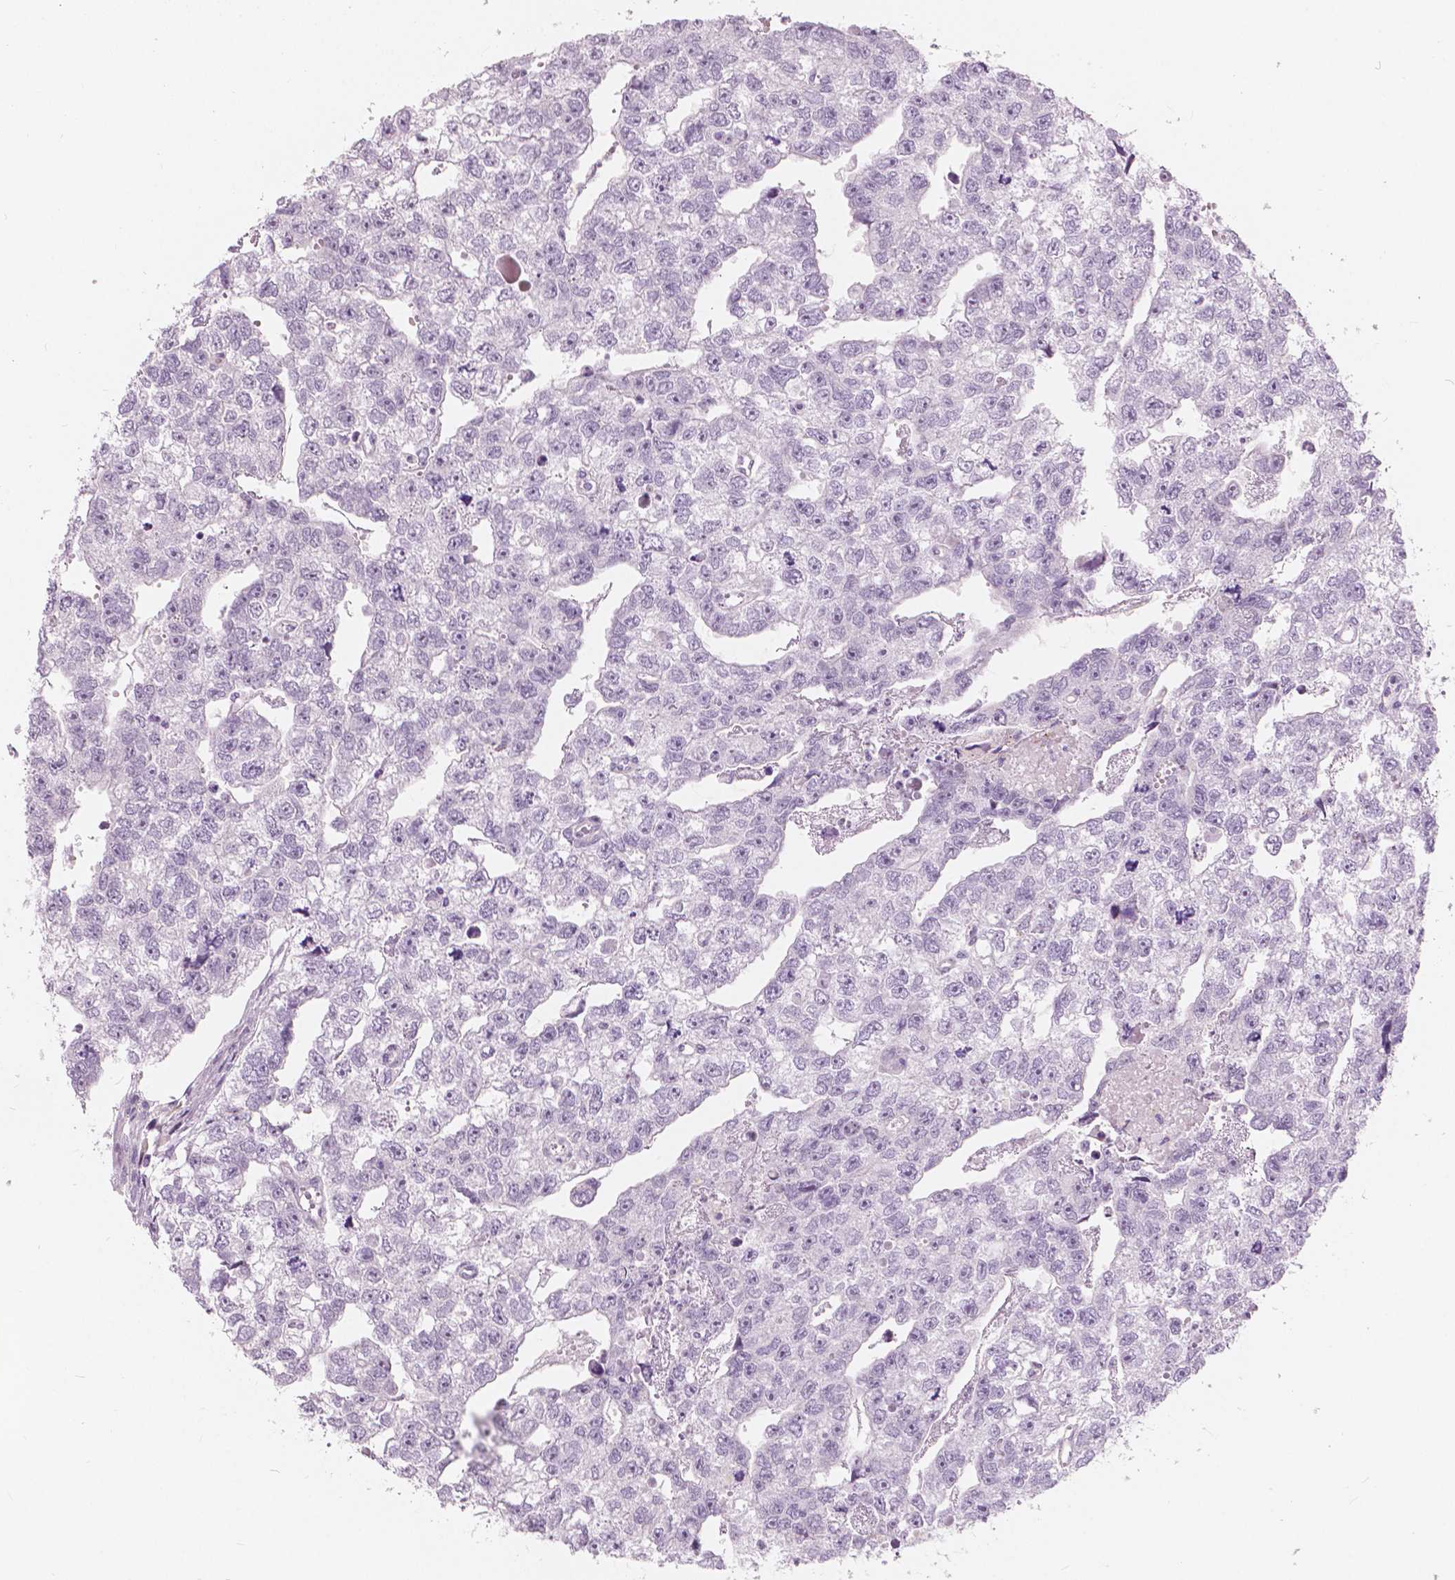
{"staining": {"intensity": "negative", "quantity": "none", "location": "none"}, "tissue": "testis cancer", "cell_type": "Tumor cells", "image_type": "cancer", "snomed": [{"axis": "morphology", "description": "Carcinoma, Embryonal, NOS"}, {"axis": "morphology", "description": "Teratoma, malignant, NOS"}, {"axis": "topography", "description": "Testis"}], "caption": "The immunohistochemistry image has no significant staining in tumor cells of testis cancer (embryonal carcinoma) tissue. (IHC, brightfield microscopy, high magnification).", "gene": "A4GNT", "patient": {"sex": "male", "age": 44}}